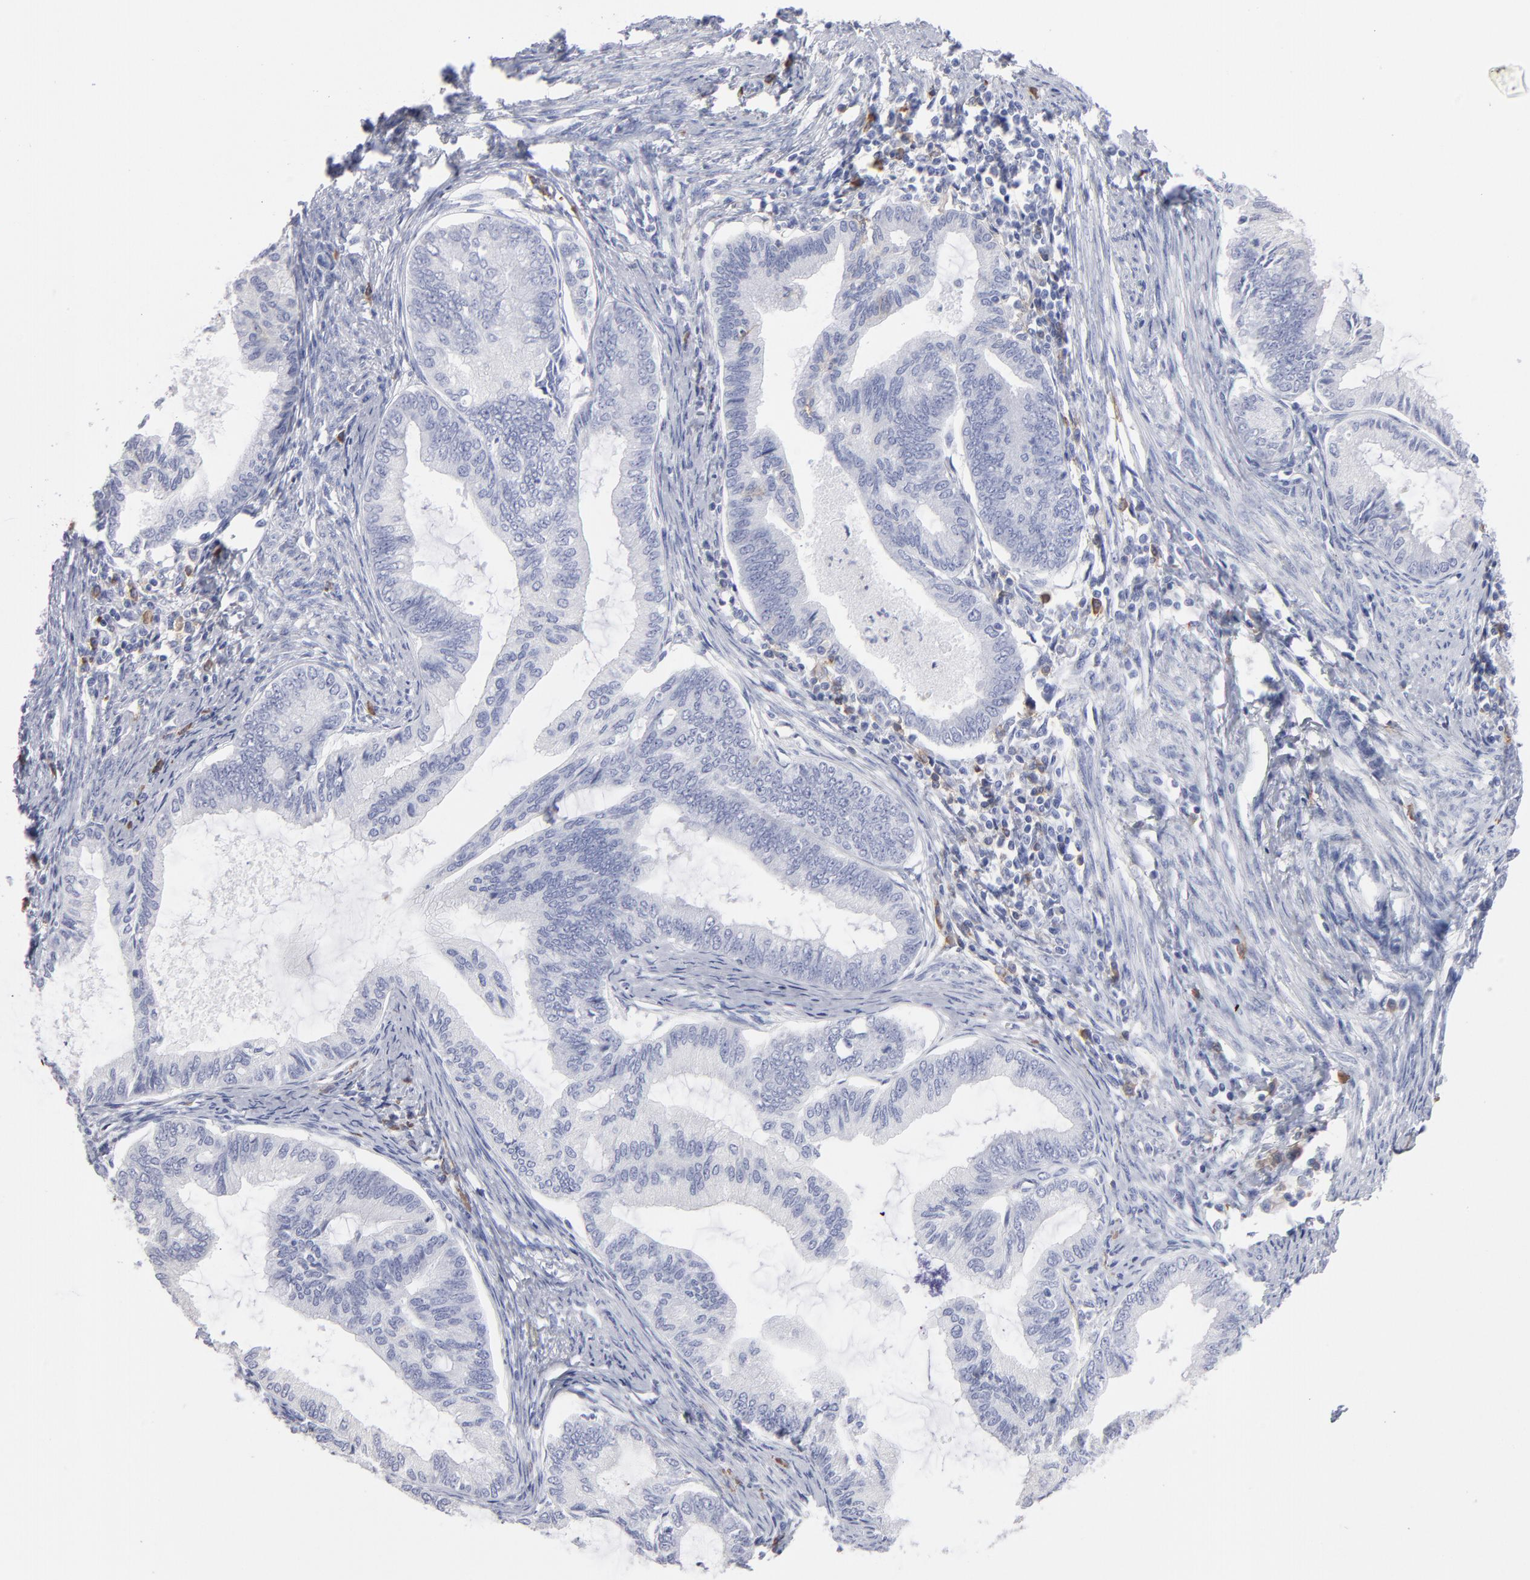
{"staining": {"intensity": "negative", "quantity": "none", "location": "none"}, "tissue": "endometrial cancer", "cell_type": "Tumor cells", "image_type": "cancer", "snomed": [{"axis": "morphology", "description": "Adenocarcinoma, NOS"}, {"axis": "topography", "description": "Endometrium"}], "caption": "This is an IHC histopathology image of human endometrial adenocarcinoma. There is no expression in tumor cells.", "gene": "LAT2", "patient": {"sex": "female", "age": 86}}